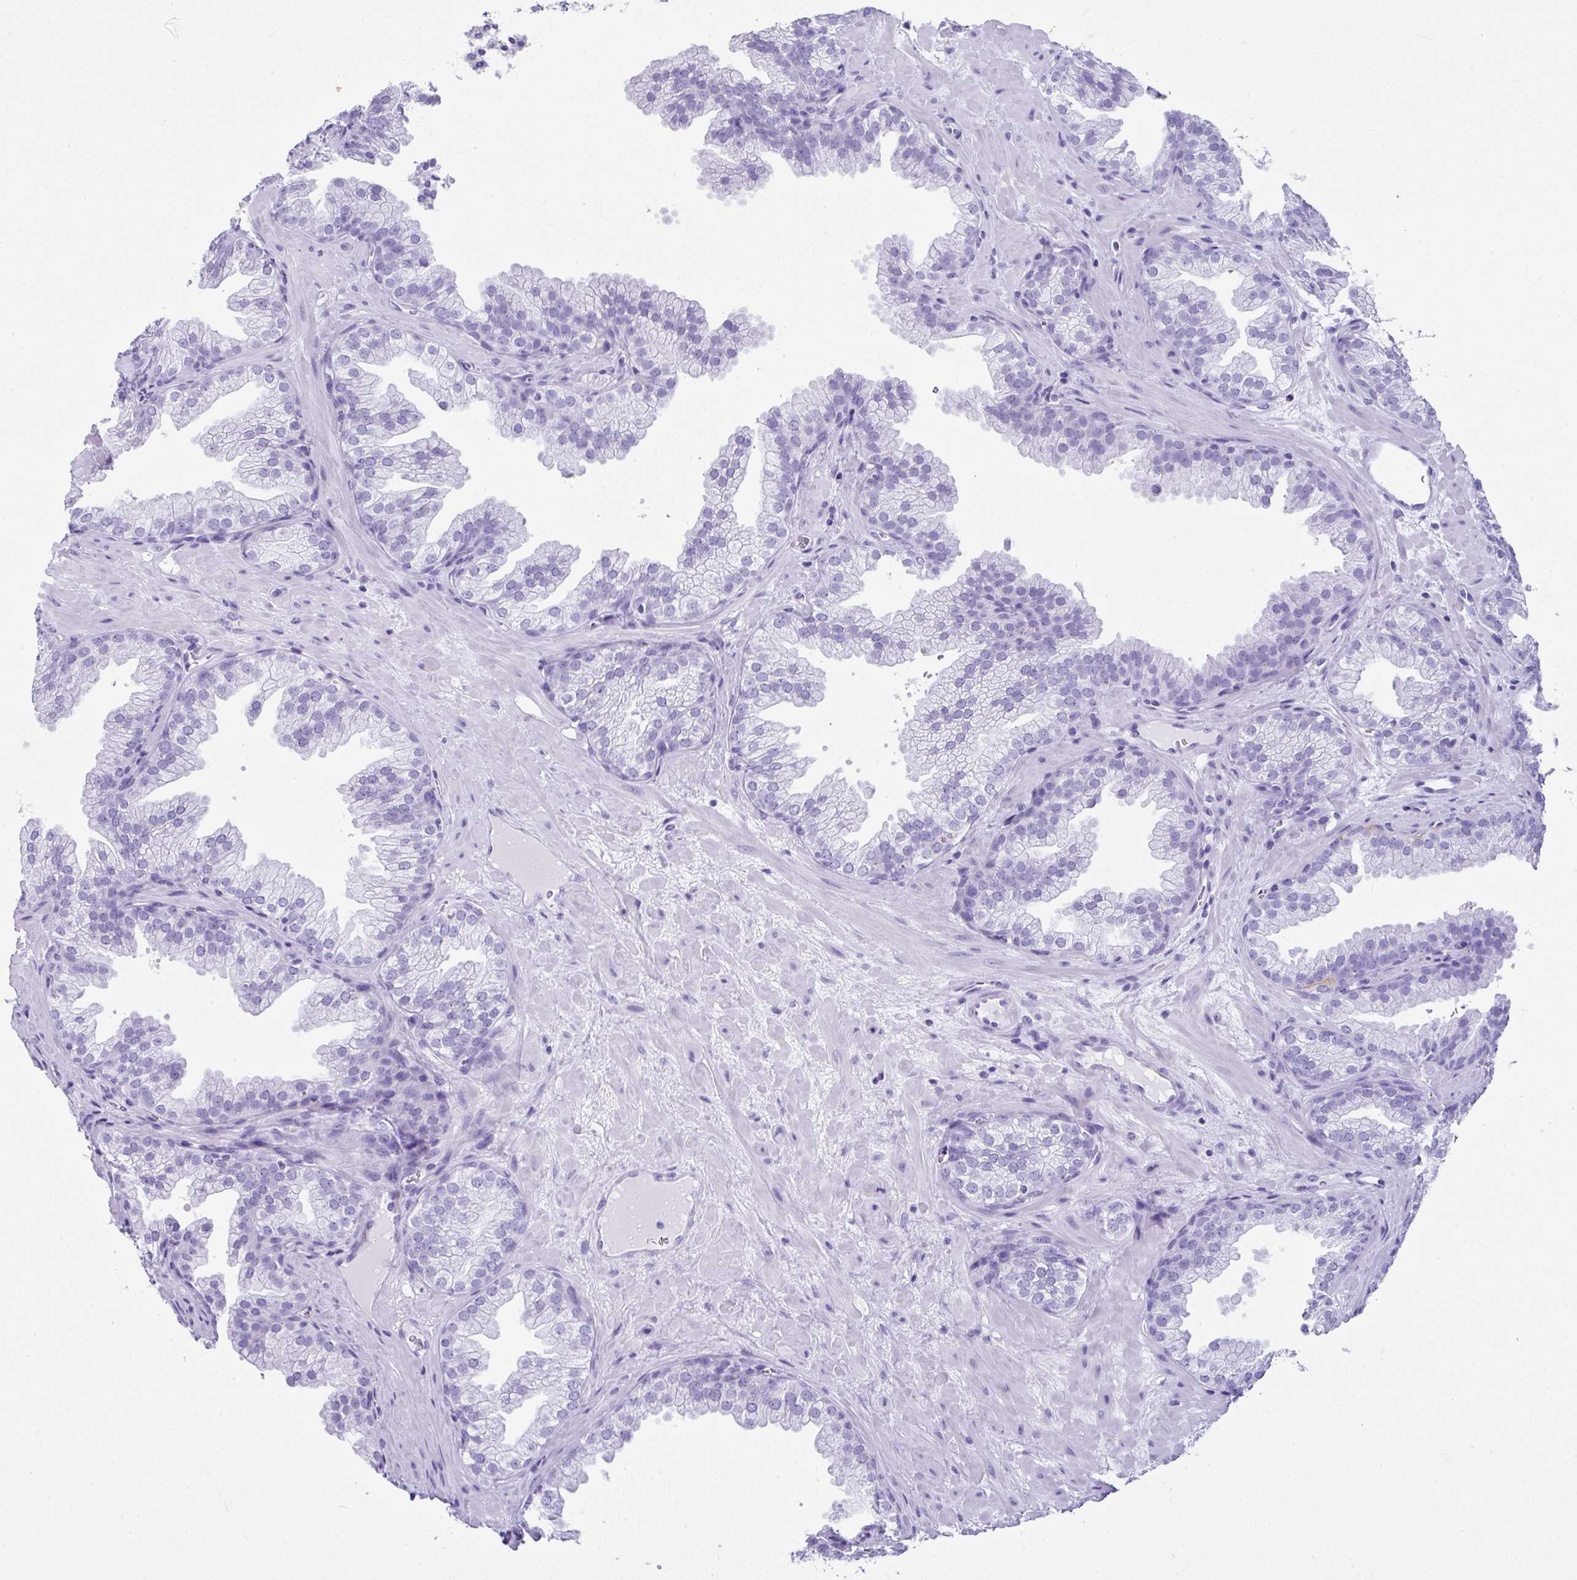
{"staining": {"intensity": "negative", "quantity": "none", "location": "none"}, "tissue": "prostate", "cell_type": "Glandular cells", "image_type": "normal", "snomed": [{"axis": "morphology", "description": "Normal tissue, NOS"}, {"axis": "topography", "description": "Prostate"}], "caption": "The photomicrograph exhibits no staining of glandular cells in benign prostate. (Stains: DAB (3,3'-diaminobenzidine) immunohistochemistry with hematoxylin counter stain, Microscopy: brightfield microscopy at high magnification).", "gene": "LGALS4", "patient": {"sex": "male", "age": 37}}